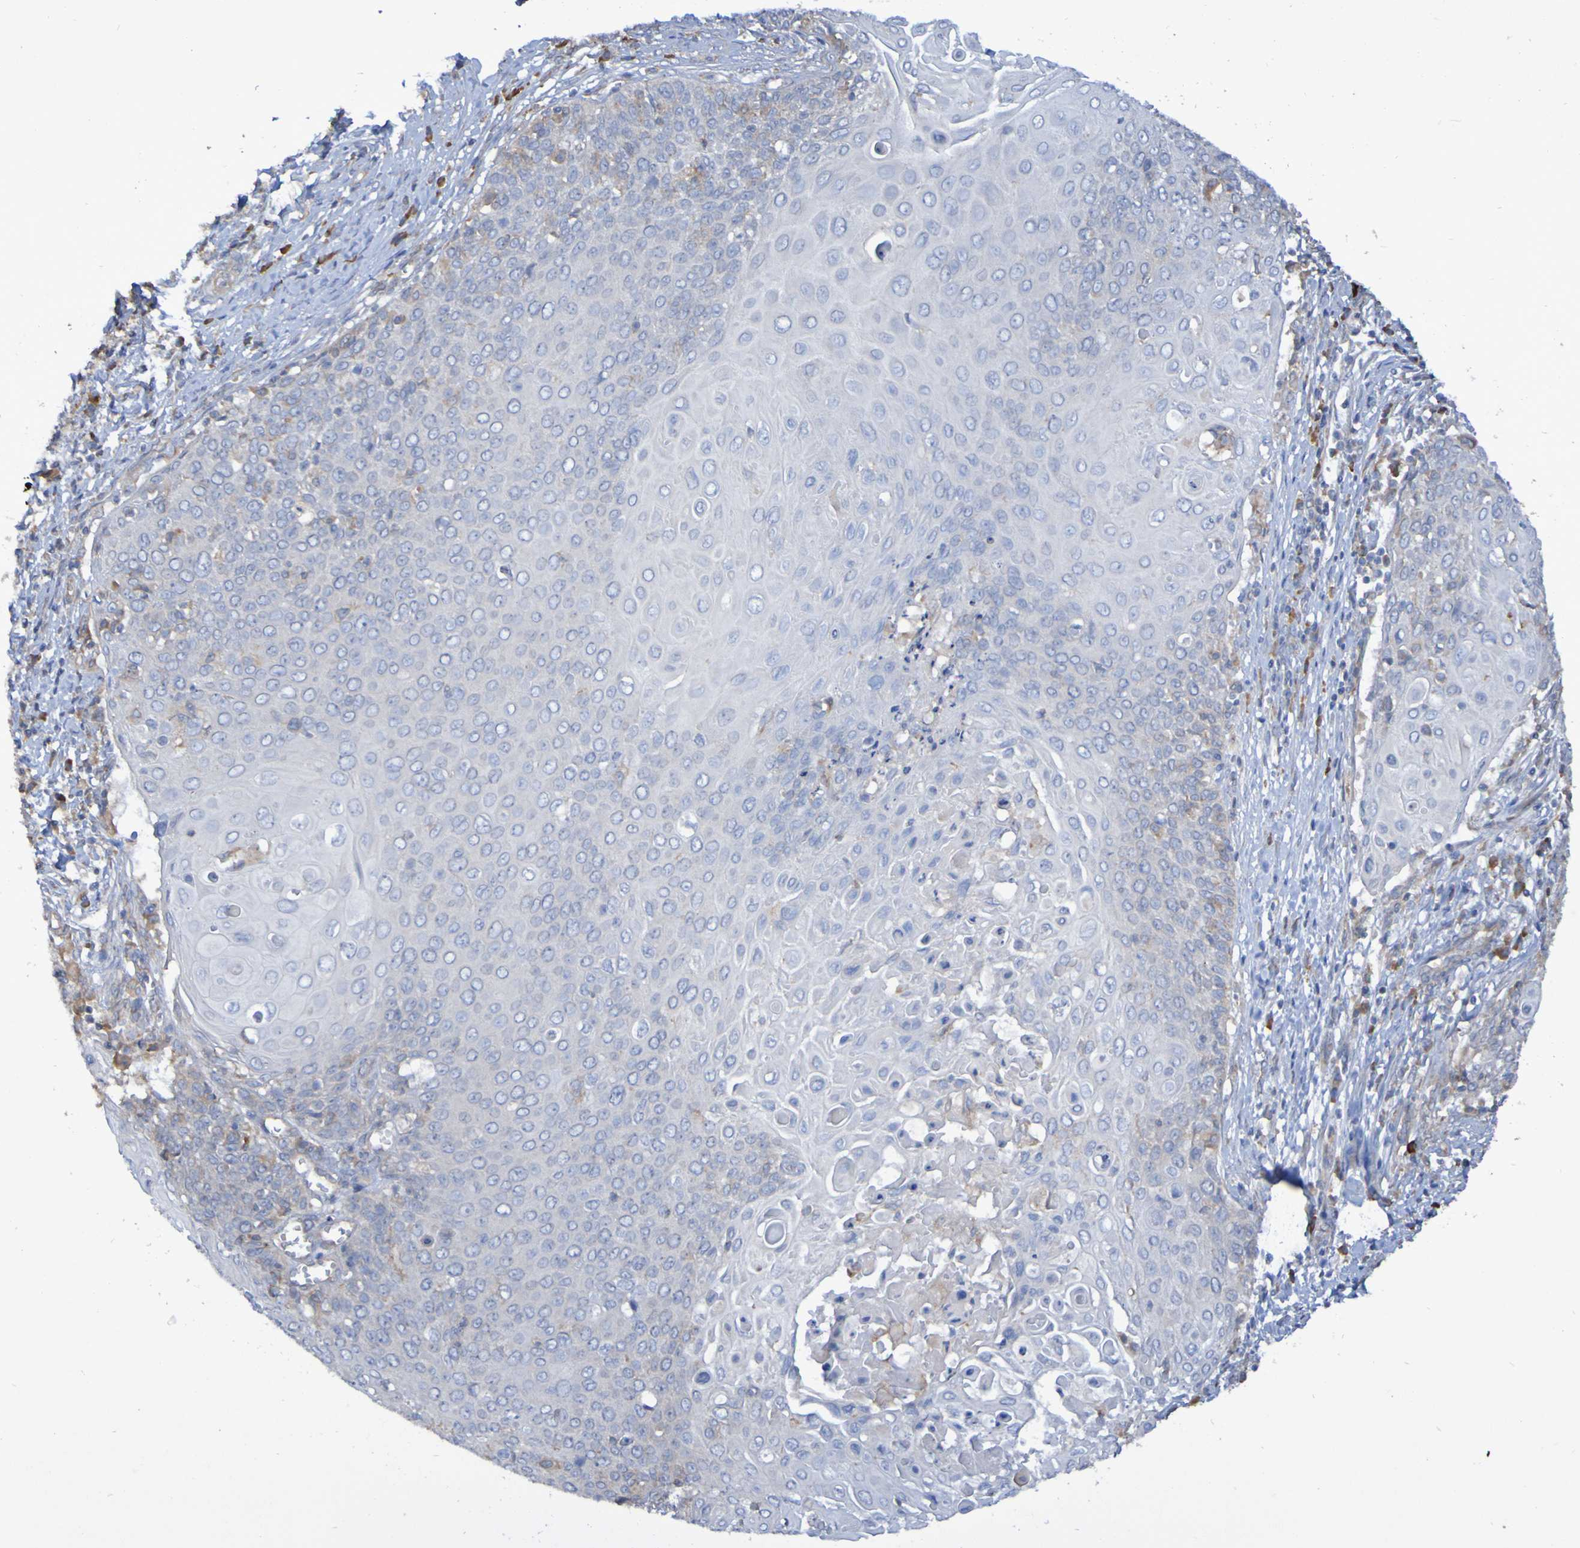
{"staining": {"intensity": "weak", "quantity": "<25%", "location": "cytoplasmic/membranous"}, "tissue": "cervical cancer", "cell_type": "Tumor cells", "image_type": "cancer", "snomed": [{"axis": "morphology", "description": "Squamous cell carcinoma, NOS"}, {"axis": "topography", "description": "Cervix"}], "caption": "A histopathology image of cervical cancer stained for a protein reveals no brown staining in tumor cells.", "gene": "SYNJ1", "patient": {"sex": "female", "age": 39}}